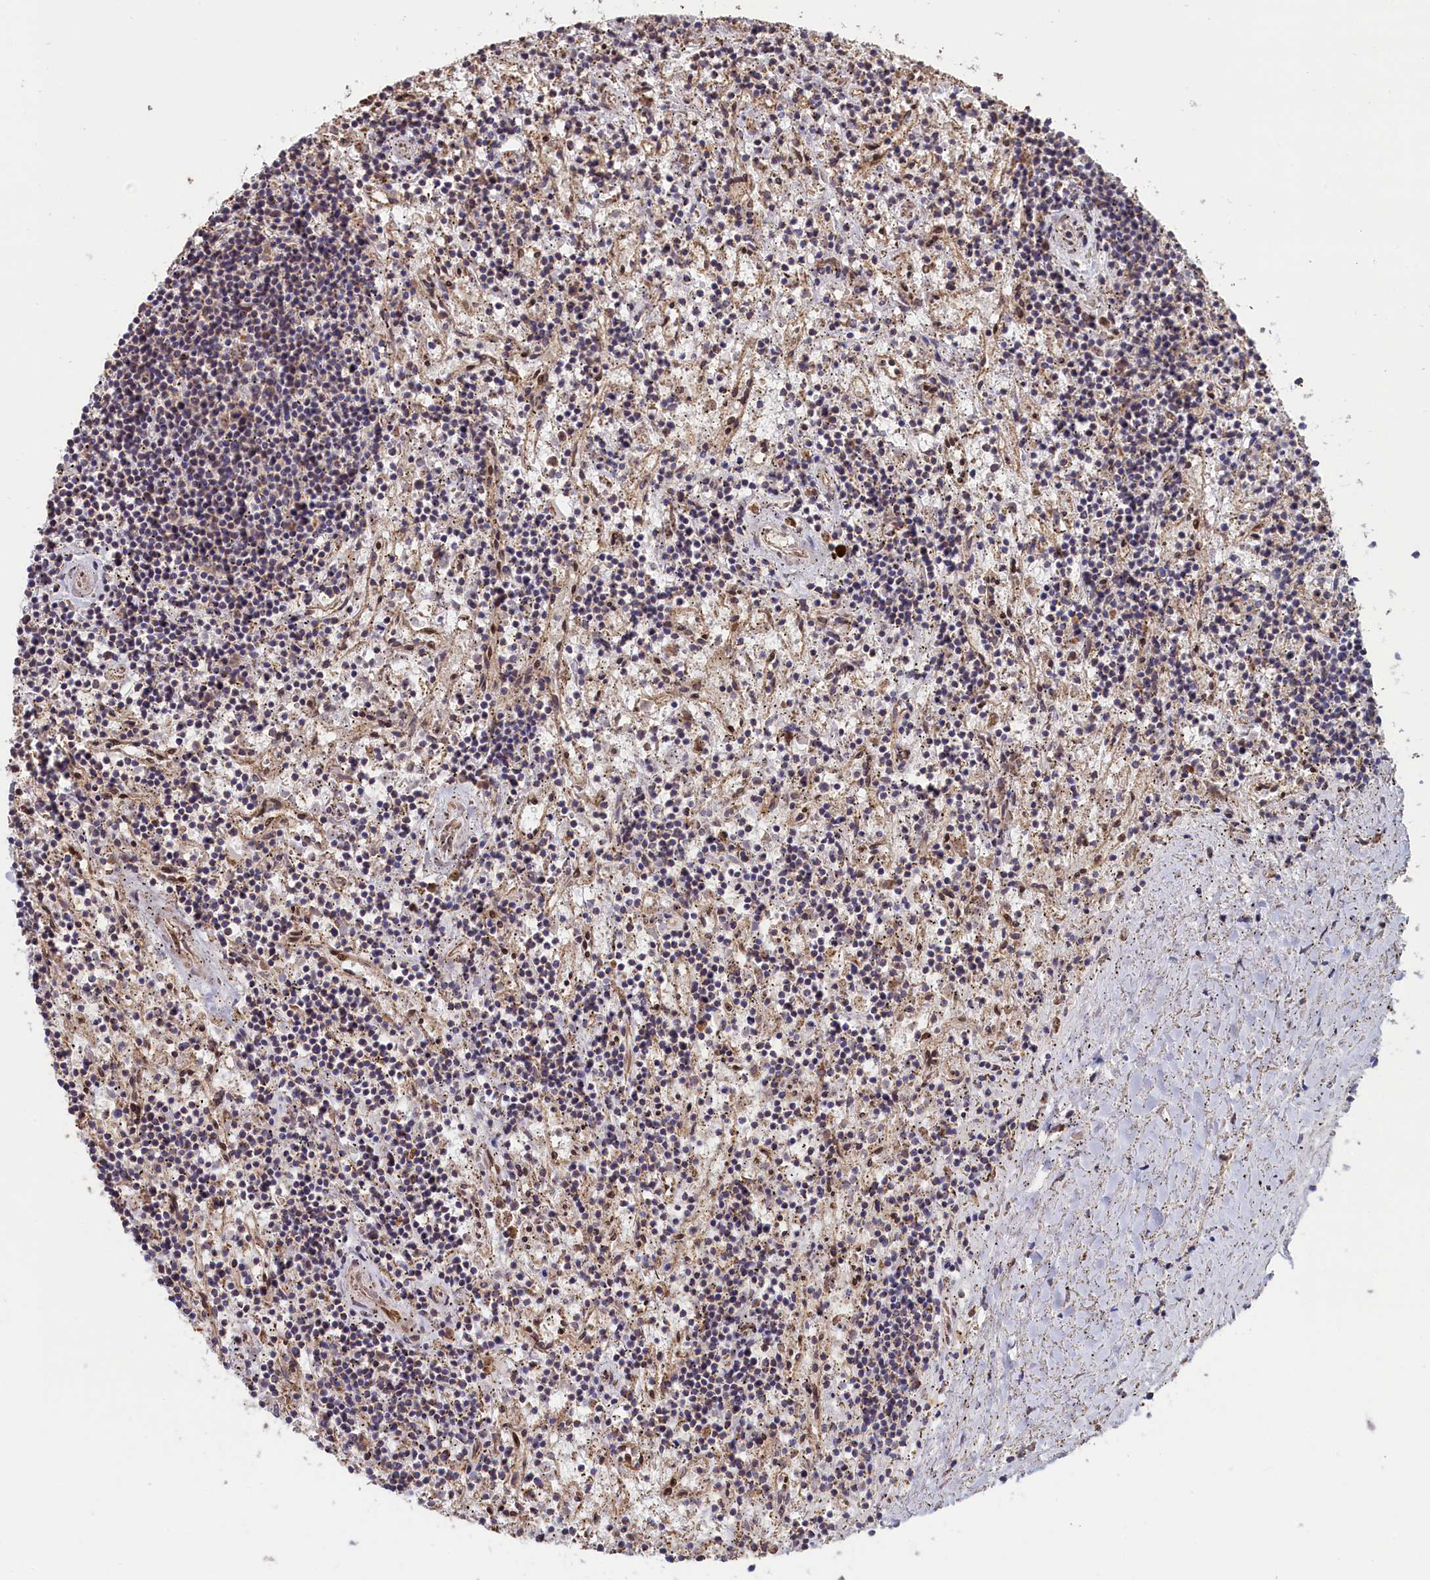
{"staining": {"intensity": "negative", "quantity": "none", "location": "none"}, "tissue": "lymphoma", "cell_type": "Tumor cells", "image_type": "cancer", "snomed": [{"axis": "morphology", "description": "Malignant lymphoma, non-Hodgkin's type, Low grade"}, {"axis": "topography", "description": "Spleen"}], "caption": "Lymphoma stained for a protein using immunohistochemistry exhibits no staining tumor cells.", "gene": "ZNF816", "patient": {"sex": "male", "age": 76}}